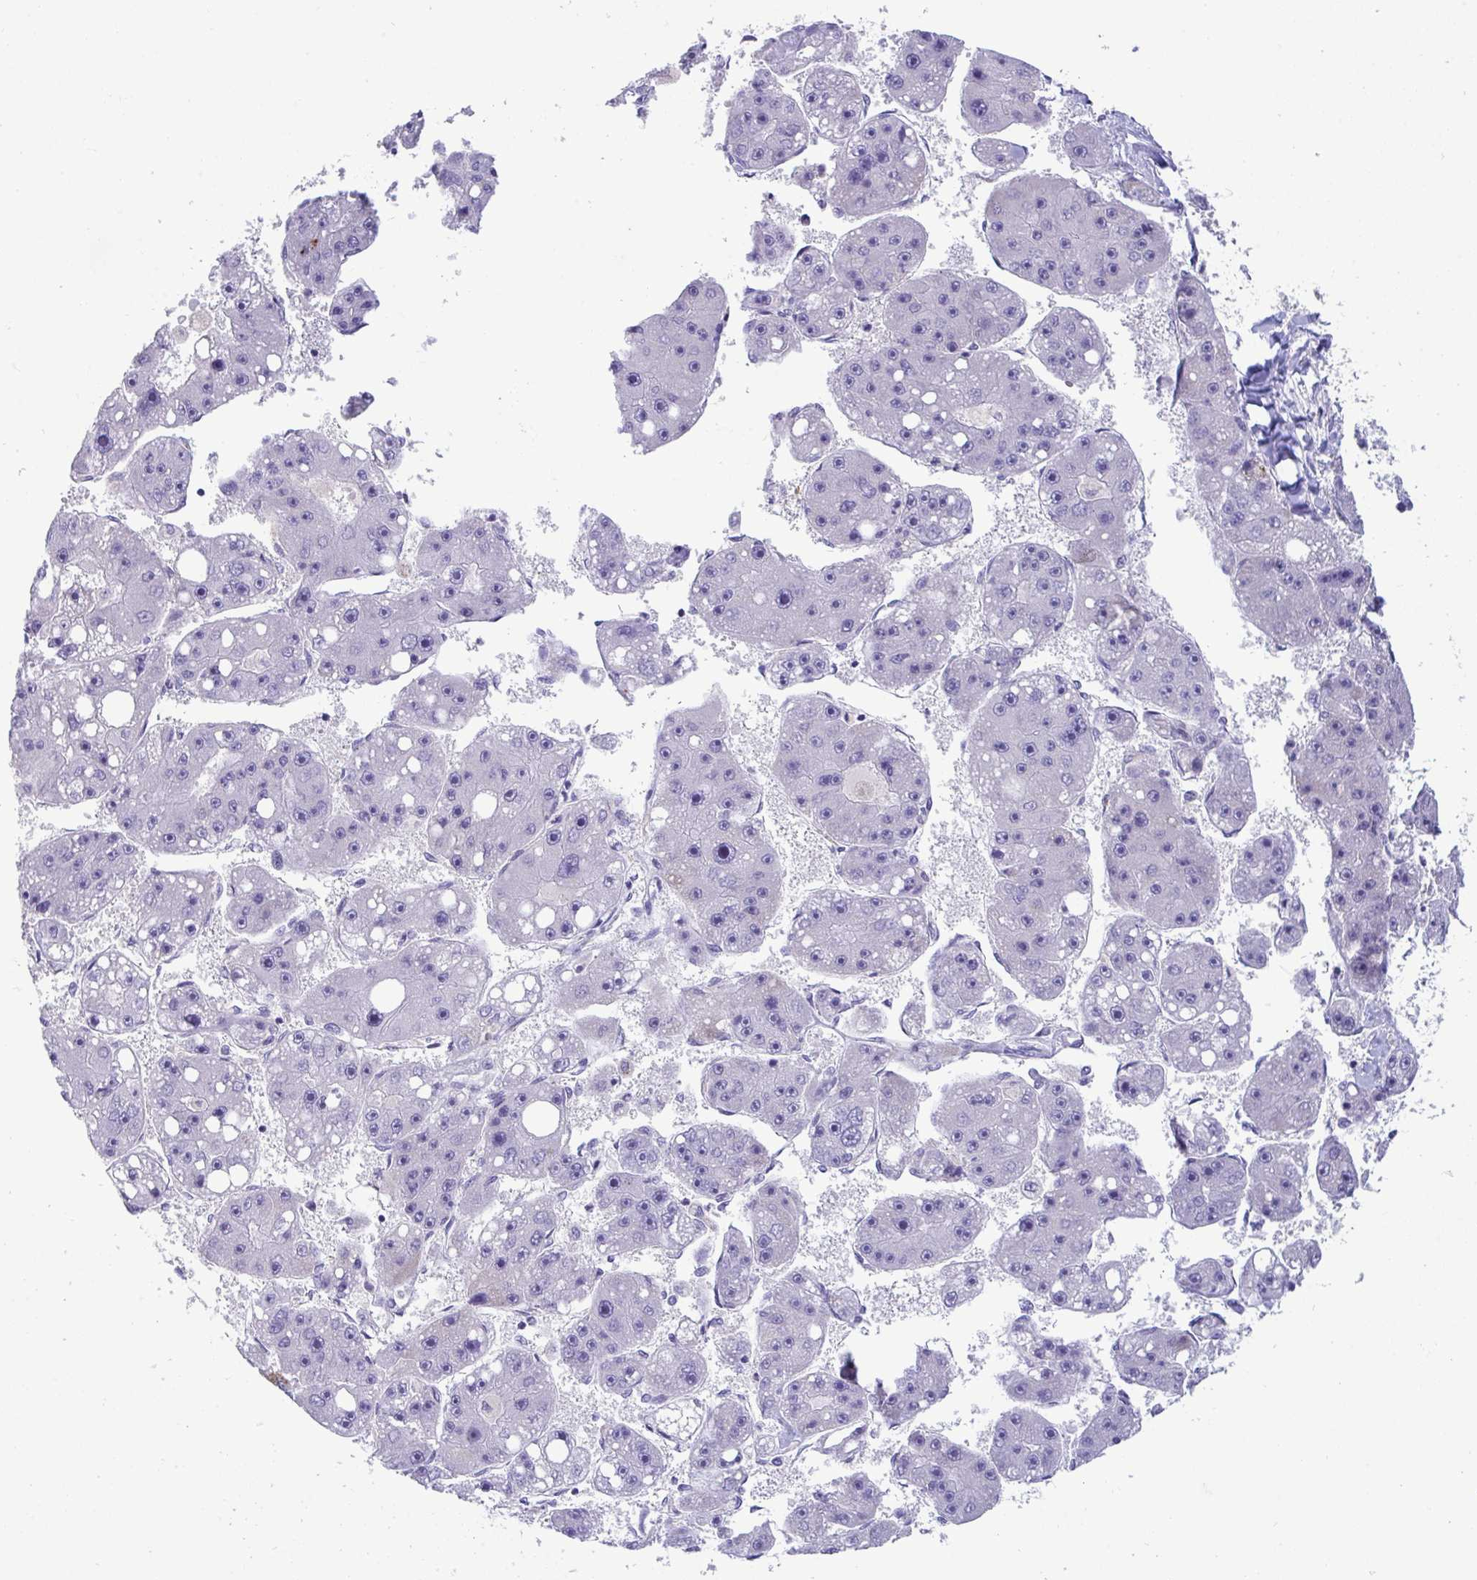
{"staining": {"intensity": "negative", "quantity": "none", "location": "none"}, "tissue": "liver cancer", "cell_type": "Tumor cells", "image_type": "cancer", "snomed": [{"axis": "morphology", "description": "Carcinoma, Hepatocellular, NOS"}, {"axis": "topography", "description": "Liver"}], "caption": "DAB immunohistochemical staining of hepatocellular carcinoma (liver) reveals no significant staining in tumor cells.", "gene": "DTX3", "patient": {"sex": "female", "age": 61}}